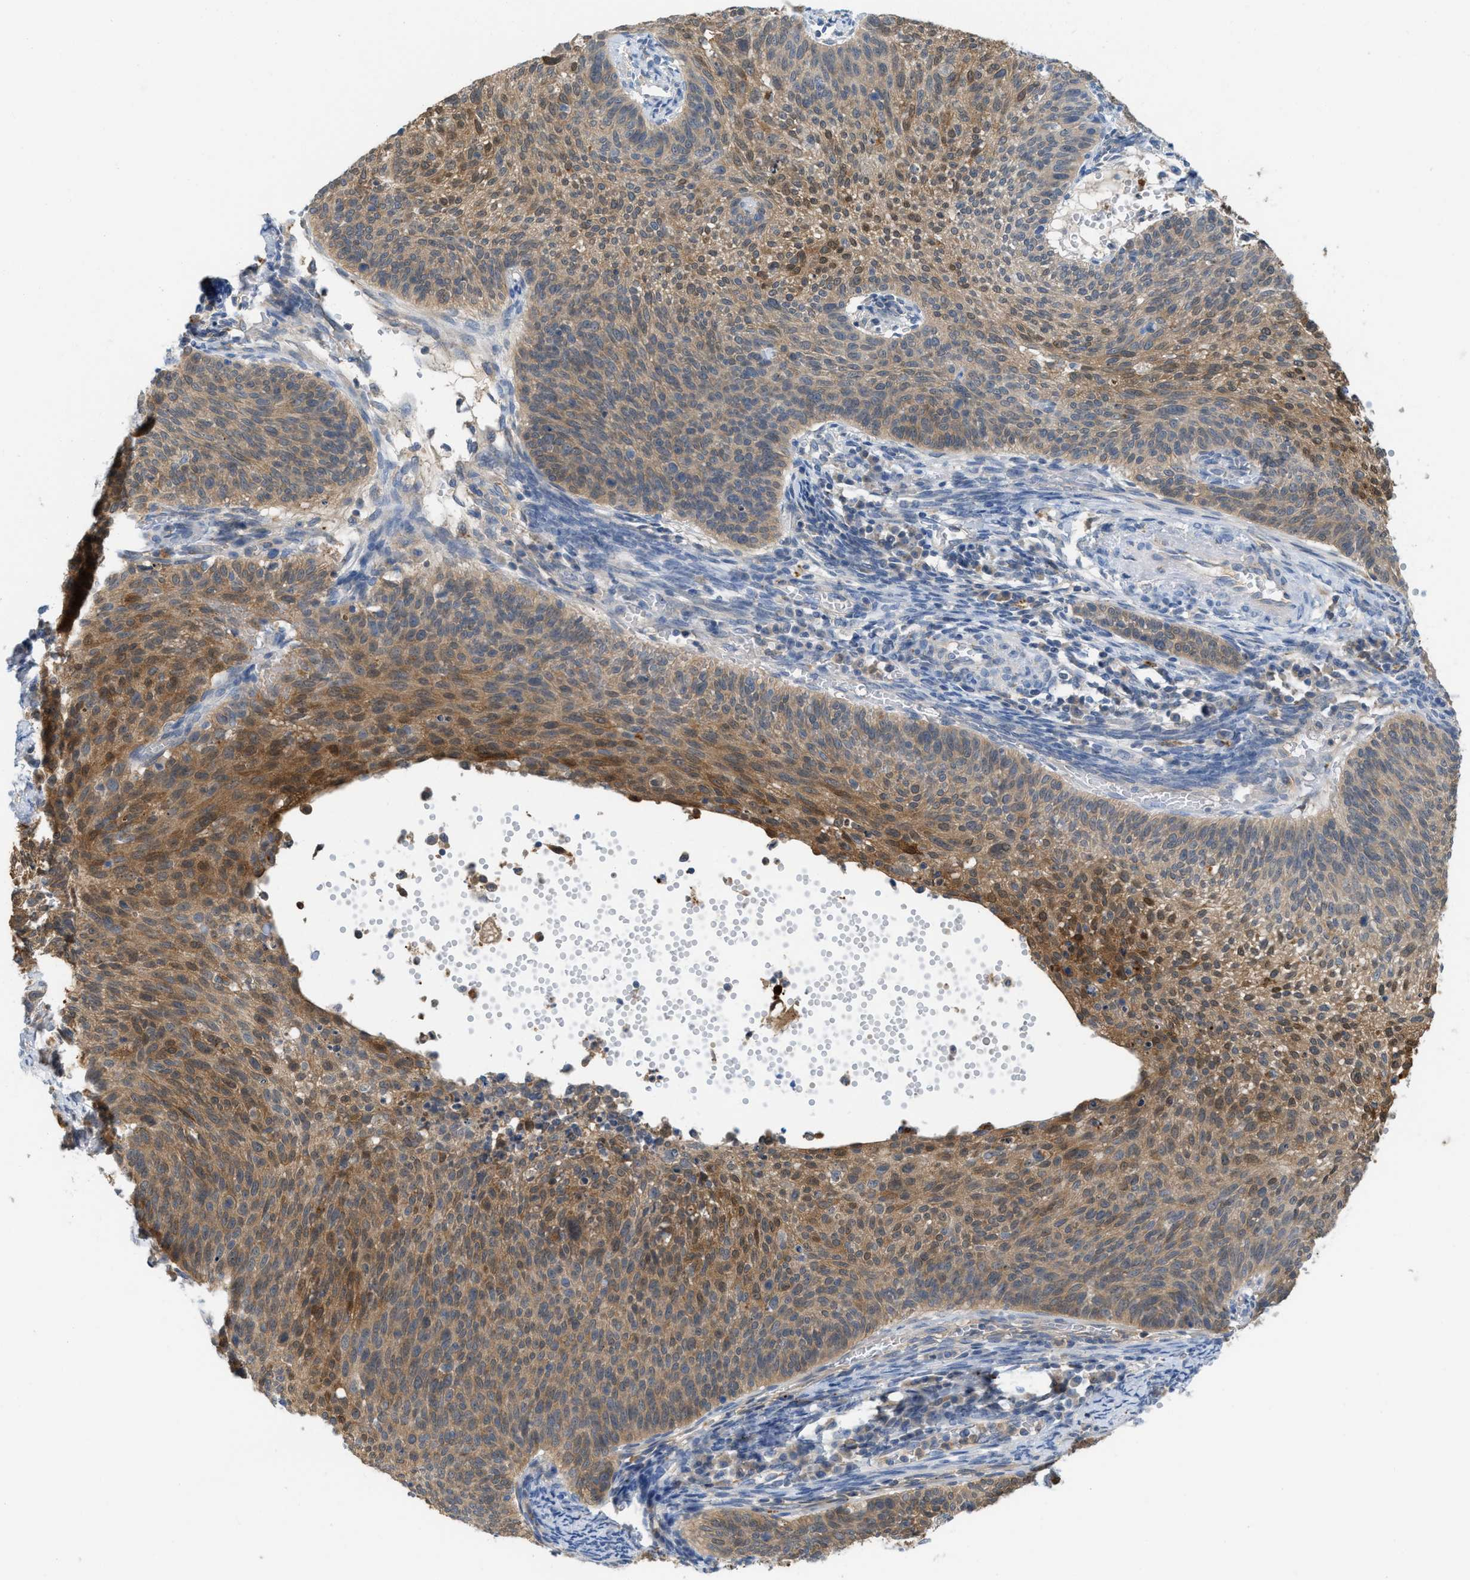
{"staining": {"intensity": "moderate", "quantity": ">75%", "location": "cytoplasmic/membranous"}, "tissue": "cervical cancer", "cell_type": "Tumor cells", "image_type": "cancer", "snomed": [{"axis": "morphology", "description": "Squamous cell carcinoma, NOS"}, {"axis": "topography", "description": "Cervix"}], "caption": "Immunohistochemical staining of human cervical cancer reveals medium levels of moderate cytoplasmic/membranous protein staining in approximately >75% of tumor cells.", "gene": "CSTB", "patient": {"sex": "female", "age": 70}}